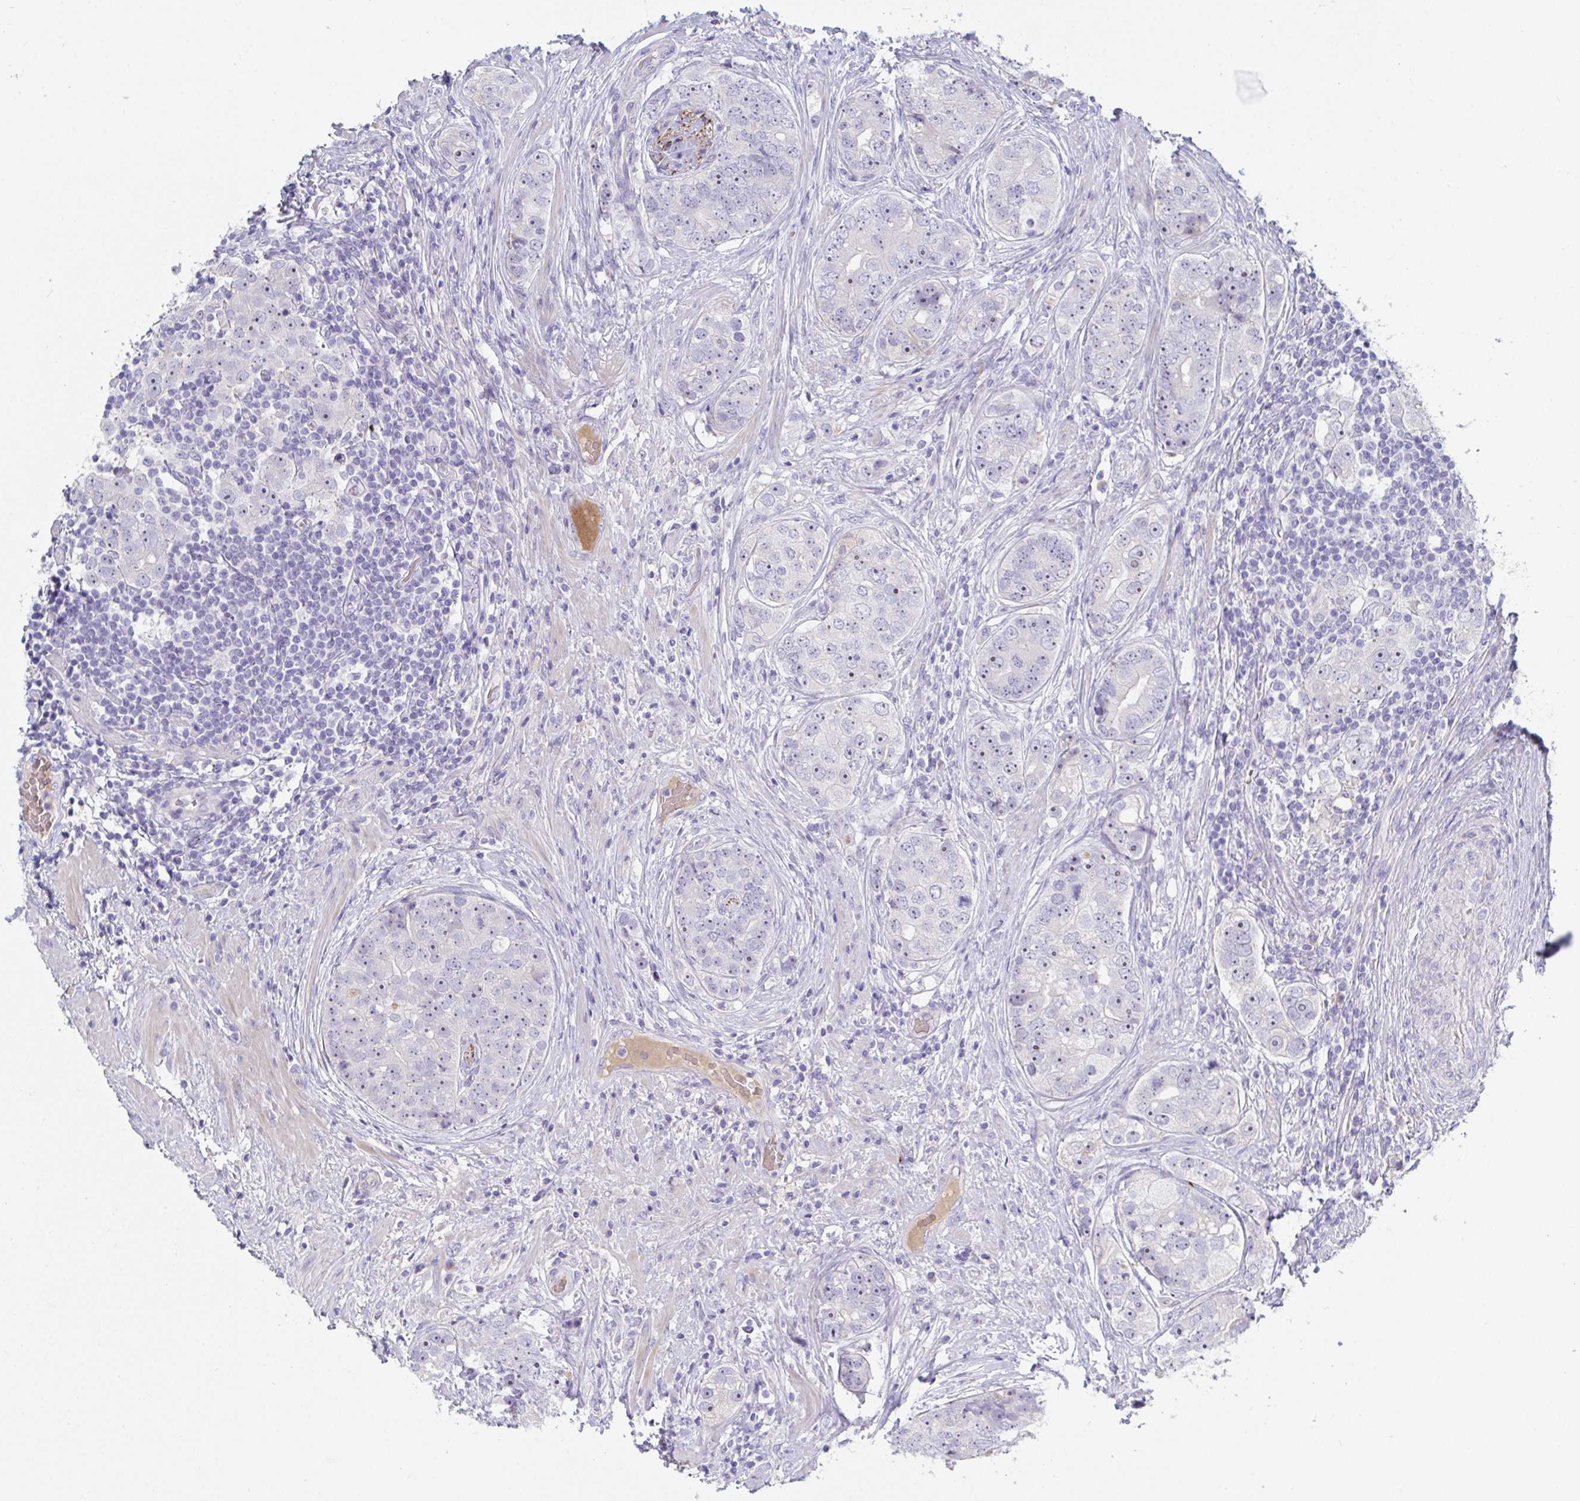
{"staining": {"intensity": "negative", "quantity": "none", "location": "none"}, "tissue": "prostate cancer", "cell_type": "Tumor cells", "image_type": "cancer", "snomed": [{"axis": "morphology", "description": "Adenocarcinoma, High grade"}, {"axis": "topography", "description": "Prostate"}], "caption": "IHC image of high-grade adenocarcinoma (prostate) stained for a protein (brown), which shows no positivity in tumor cells.", "gene": "ANO5", "patient": {"sex": "male", "age": 60}}